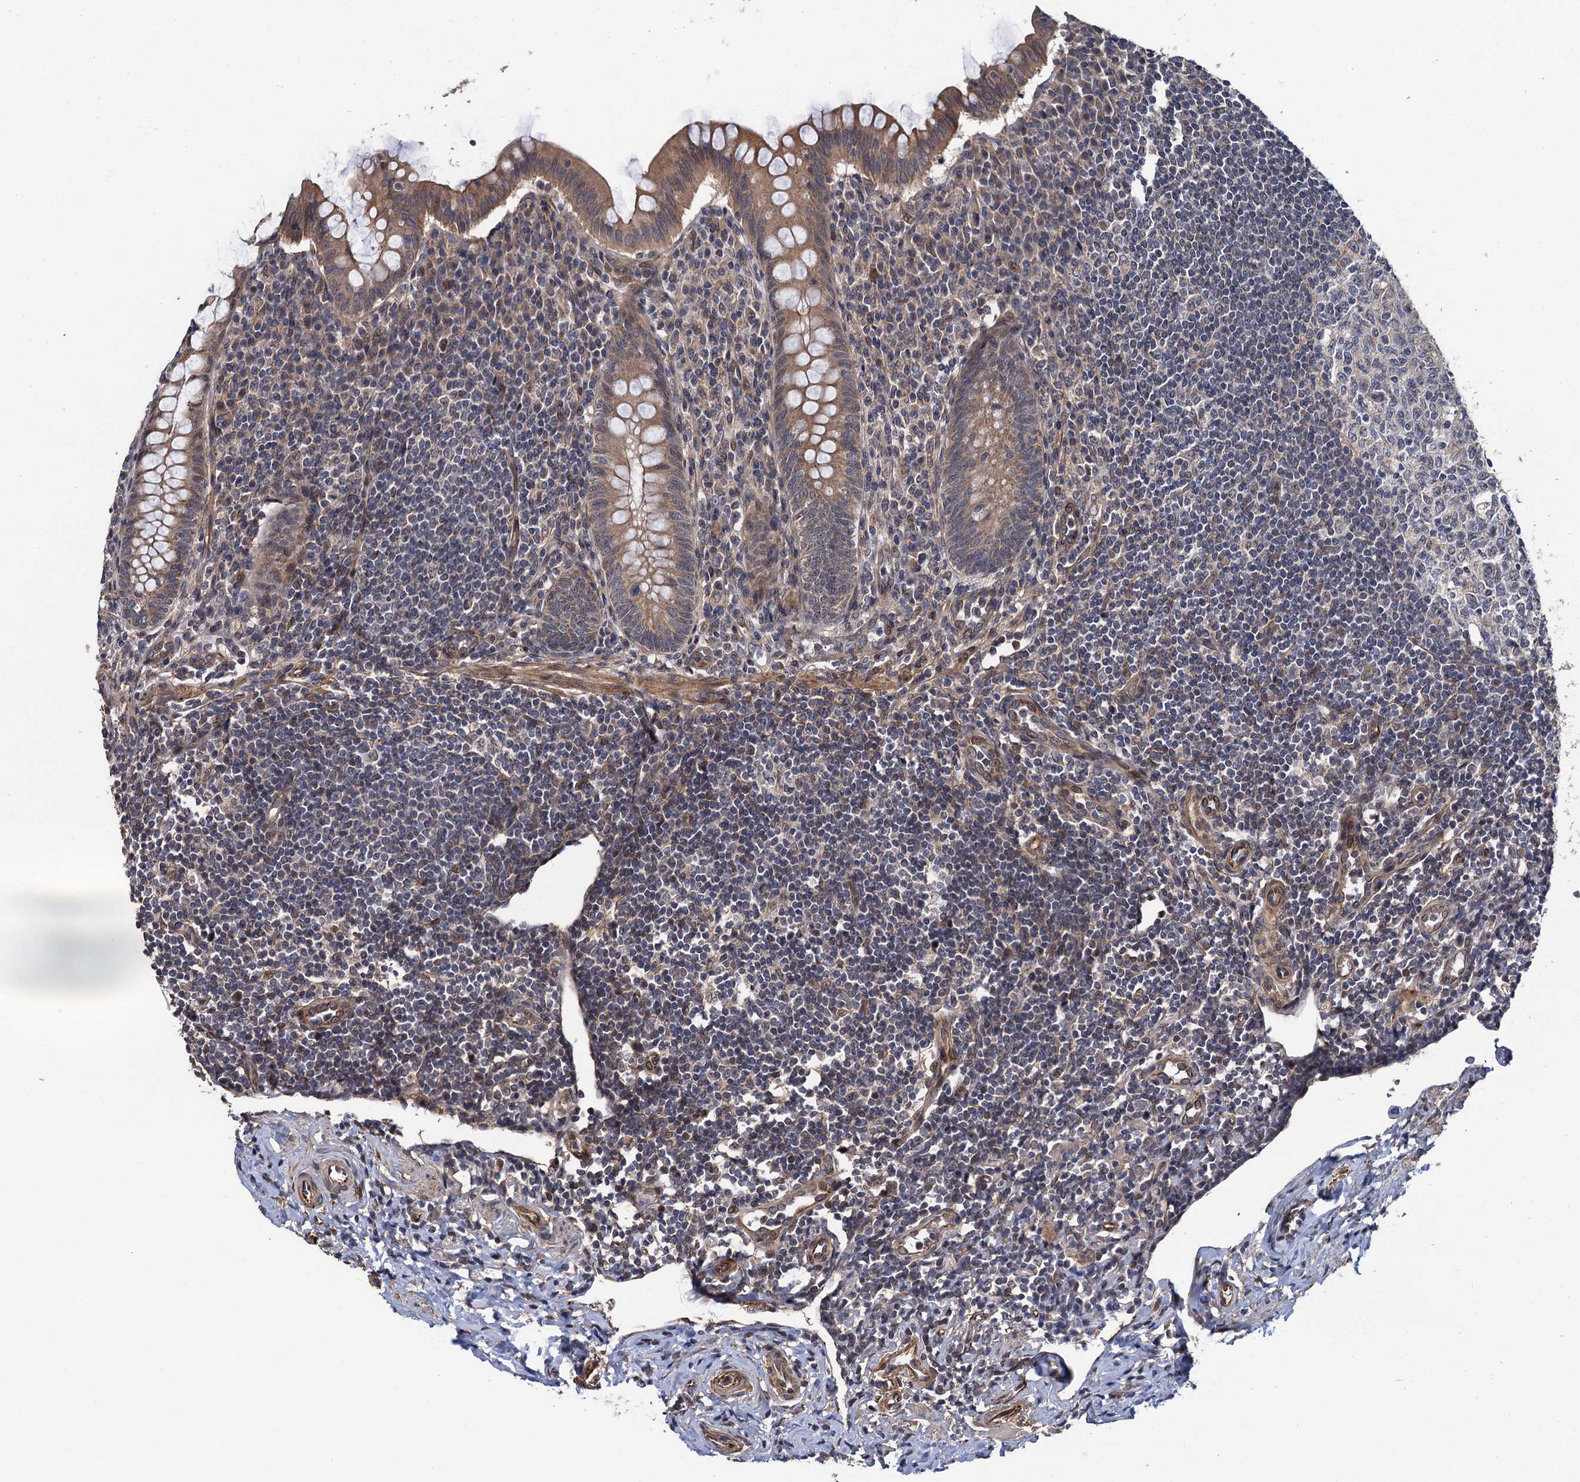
{"staining": {"intensity": "moderate", "quantity": ">75%", "location": "cytoplasmic/membranous"}, "tissue": "appendix", "cell_type": "Glandular cells", "image_type": "normal", "snomed": [{"axis": "morphology", "description": "Normal tissue, NOS"}, {"axis": "topography", "description": "Appendix"}], "caption": "DAB (3,3'-diaminobenzidine) immunohistochemical staining of unremarkable human appendix shows moderate cytoplasmic/membranous protein staining in about >75% of glandular cells. Using DAB (brown) and hematoxylin (blue) stains, captured at high magnification using brightfield microscopy.", "gene": "FSIP1", "patient": {"sex": "female", "age": 33}}